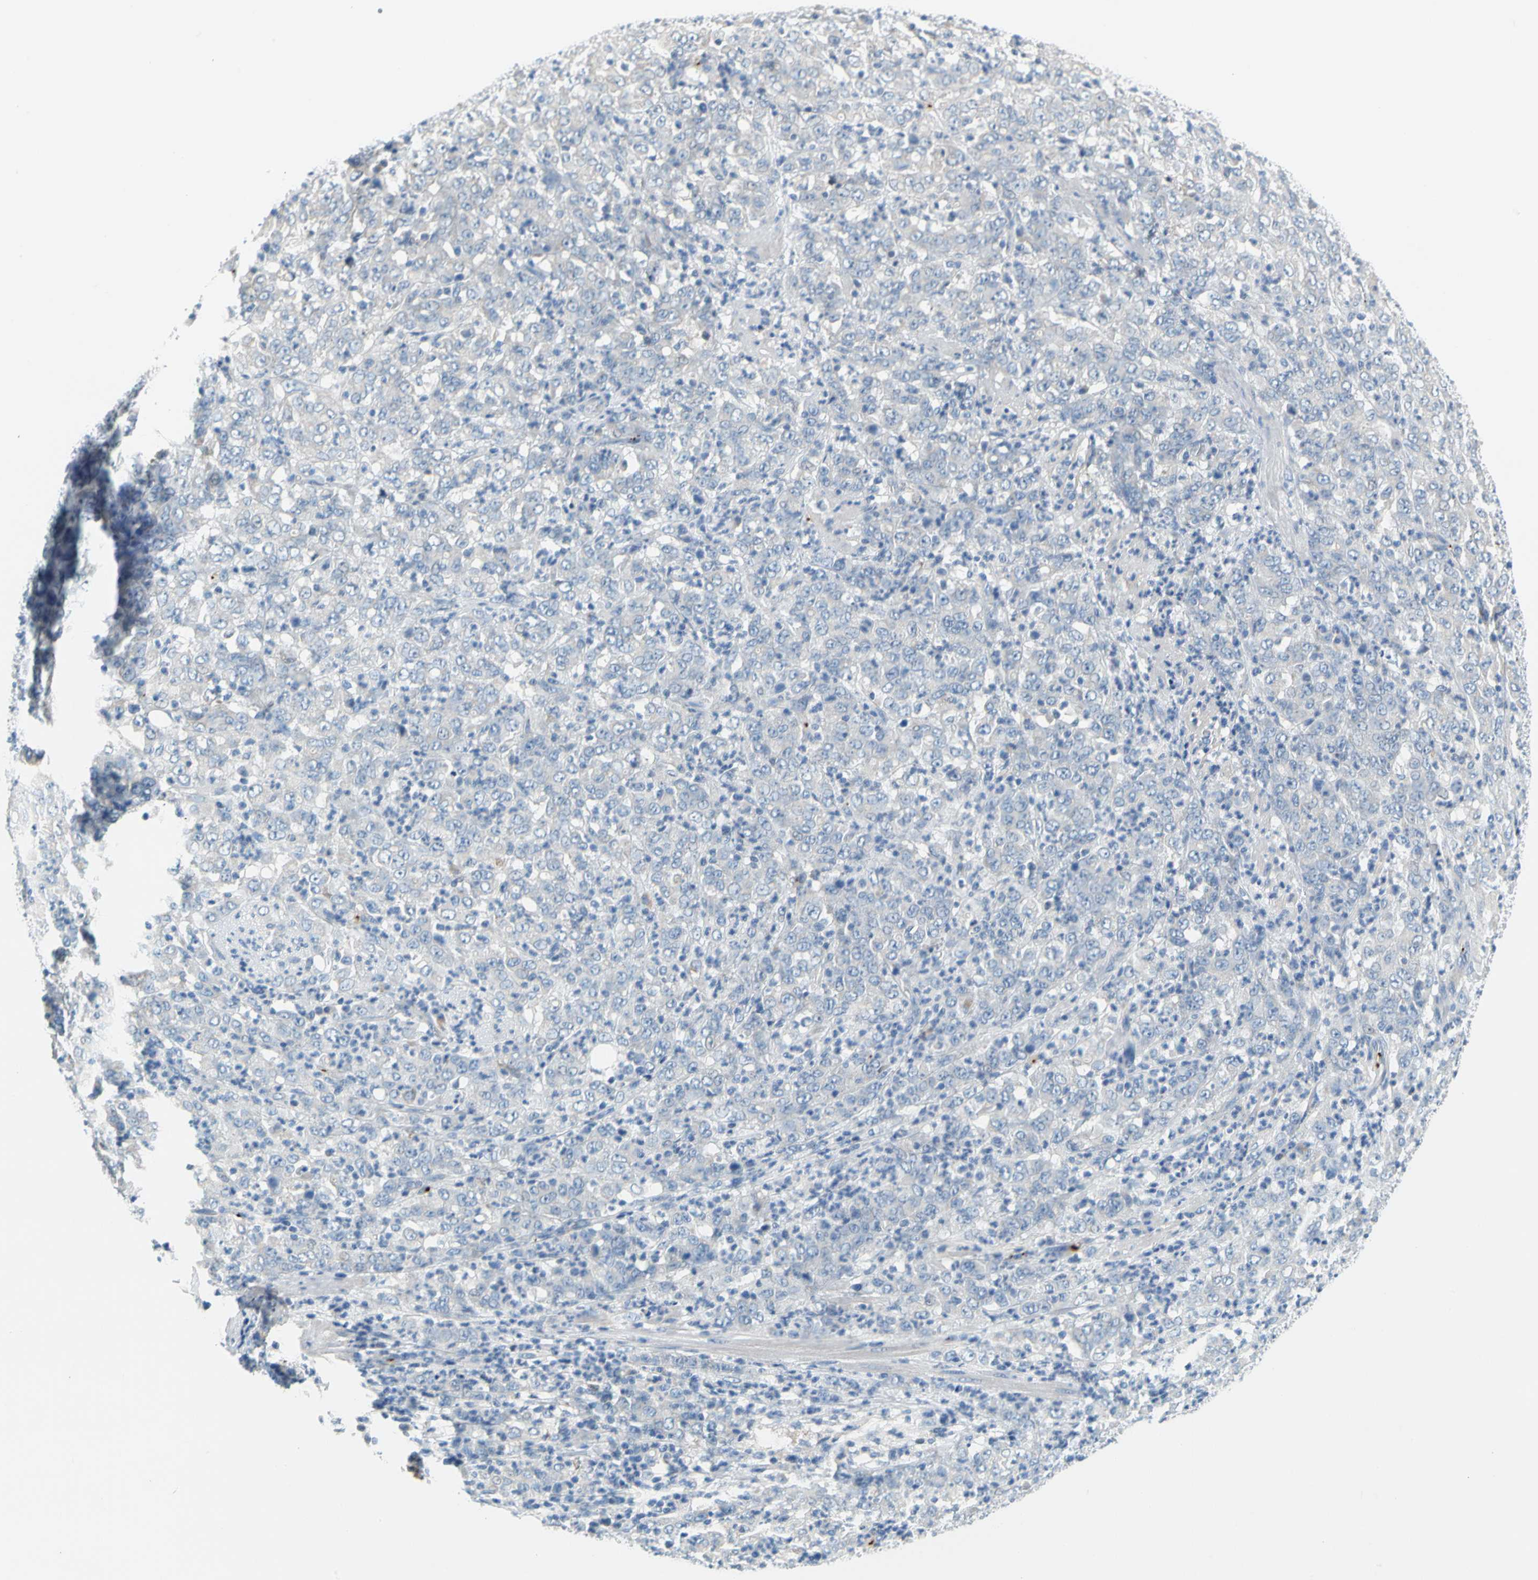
{"staining": {"intensity": "negative", "quantity": "none", "location": "none"}, "tissue": "stomach cancer", "cell_type": "Tumor cells", "image_type": "cancer", "snomed": [{"axis": "morphology", "description": "Adenocarcinoma, NOS"}, {"axis": "topography", "description": "Stomach, lower"}], "caption": "Protein analysis of stomach adenocarcinoma exhibits no significant positivity in tumor cells.", "gene": "PPBP", "patient": {"sex": "female", "age": 71}}